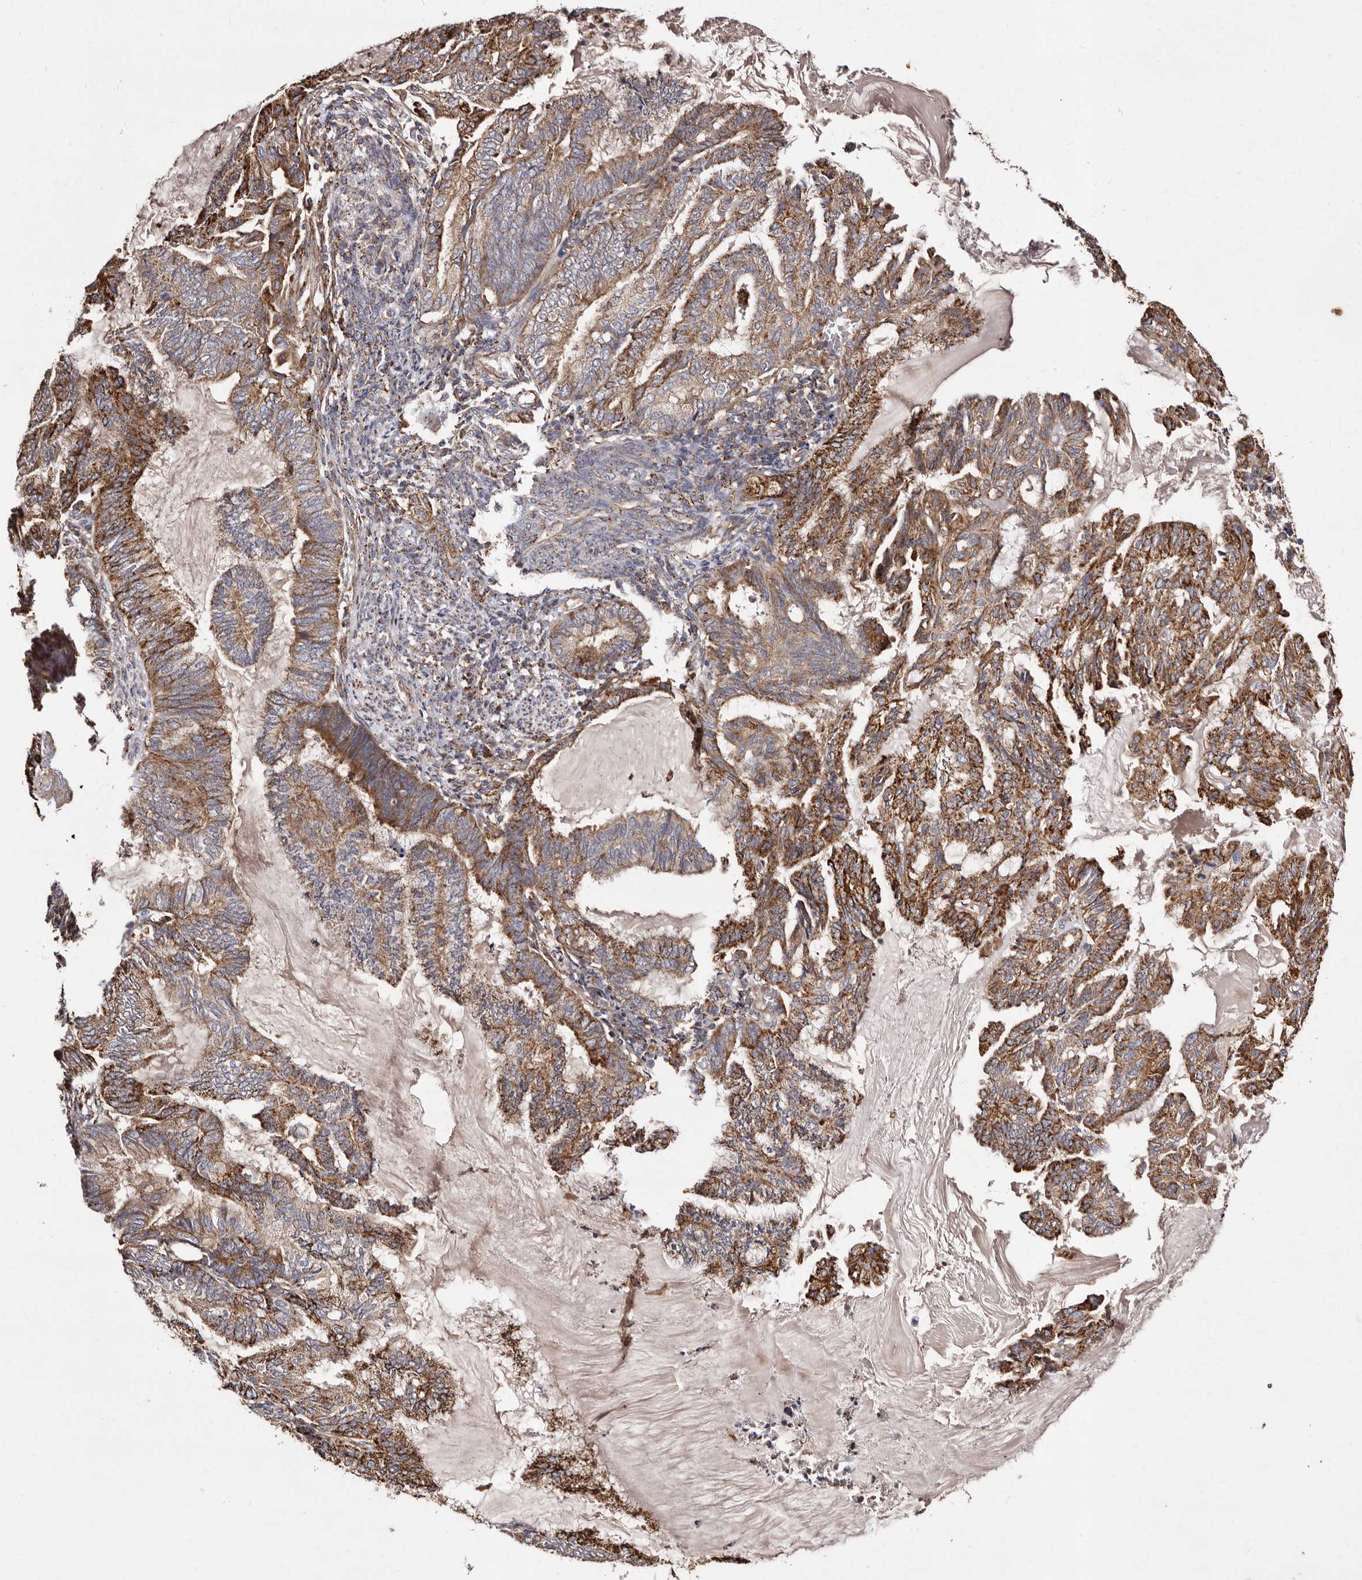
{"staining": {"intensity": "strong", "quantity": ">75%", "location": "cytoplasmic/membranous"}, "tissue": "endometrial cancer", "cell_type": "Tumor cells", "image_type": "cancer", "snomed": [{"axis": "morphology", "description": "Adenocarcinoma, NOS"}, {"axis": "topography", "description": "Endometrium"}], "caption": "DAB immunohistochemical staining of endometrial adenocarcinoma demonstrates strong cytoplasmic/membranous protein positivity in about >75% of tumor cells.", "gene": "LUZP1", "patient": {"sex": "female", "age": 86}}